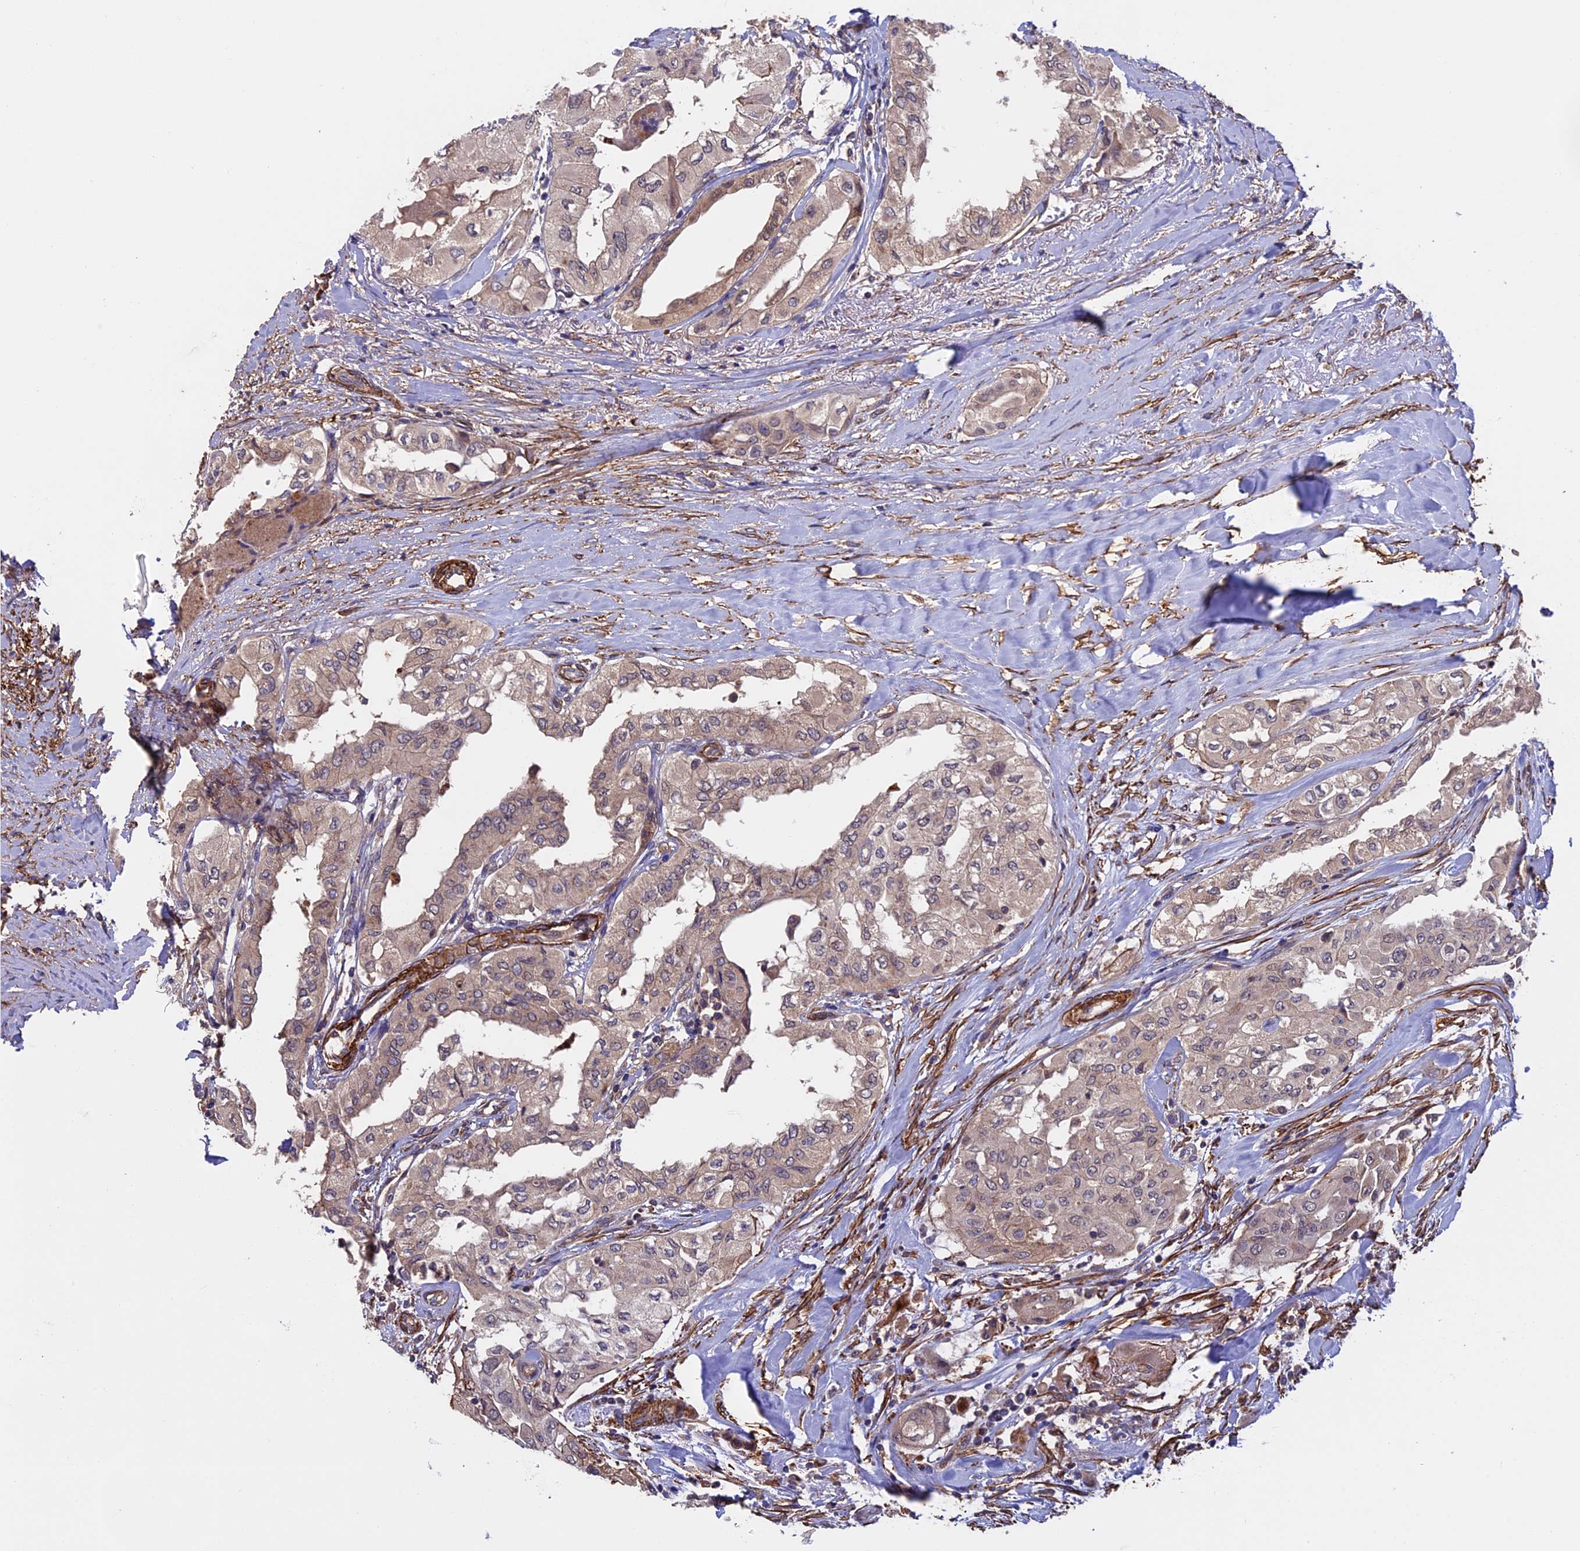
{"staining": {"intensity": "weak", "quantity": "<25%", "location": "cytoplasmic/membranous"}, "tissue": "thyroid cancer", "cell_type": "Tumor cells", "image_type": "cancer", "snomed": [{"axis": "morphology", "description": "Papillary adenocarcinoma, NOS"}, {"axis": "topography", "description": "Thyroid gland"}], "caption": "The micrograph exhibits no staining of tumor cells in thyroid cancer.", "gene": "SLC9A5", "patient": {"sex": "female", "age": 59}}